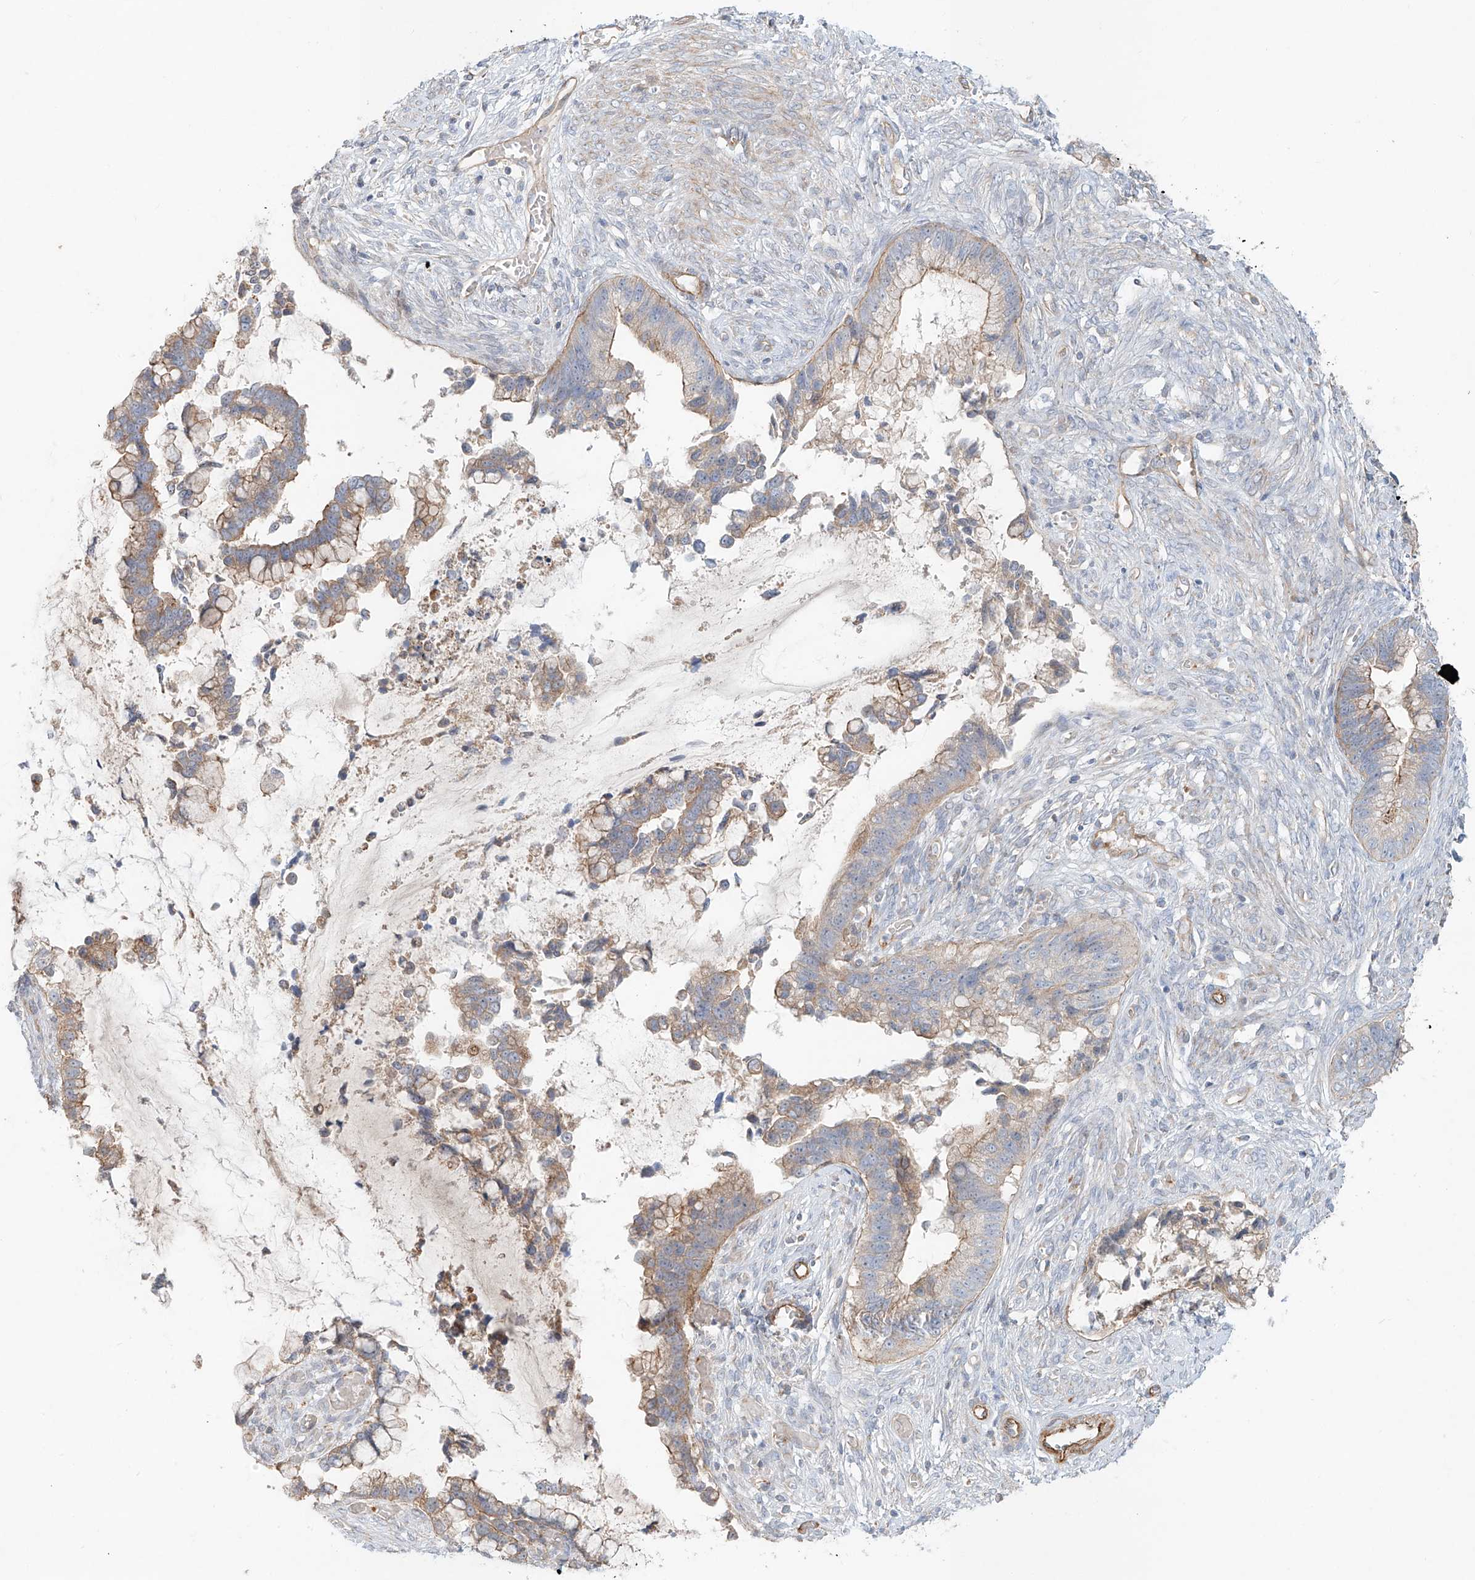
{"staining": {"intensity": "weak", "quantity": ">75%", "location": "cytoplasmic/membranous"}, "tissue": "cervical cancer", "cell_type": "Tumor cells", "image_type": "cancer", "snomed": [{"axis": "morphology", "description": "Adenocarcinoma, NOS"}, {"axis": "topography", "description": "Cervix"}], "caption": "IHC photomicrograph of neoplastic tissue: adenocarcinoma (cervical) stained using IHC demonstrates low levels of weak protein expression localized specifically in the cytoplasmic/membranous of tumor cells, appearing as a cytoplasmic/membranous brown color.", "gene": "AJM1", "patient": {"sex": "female", "age": 44}}